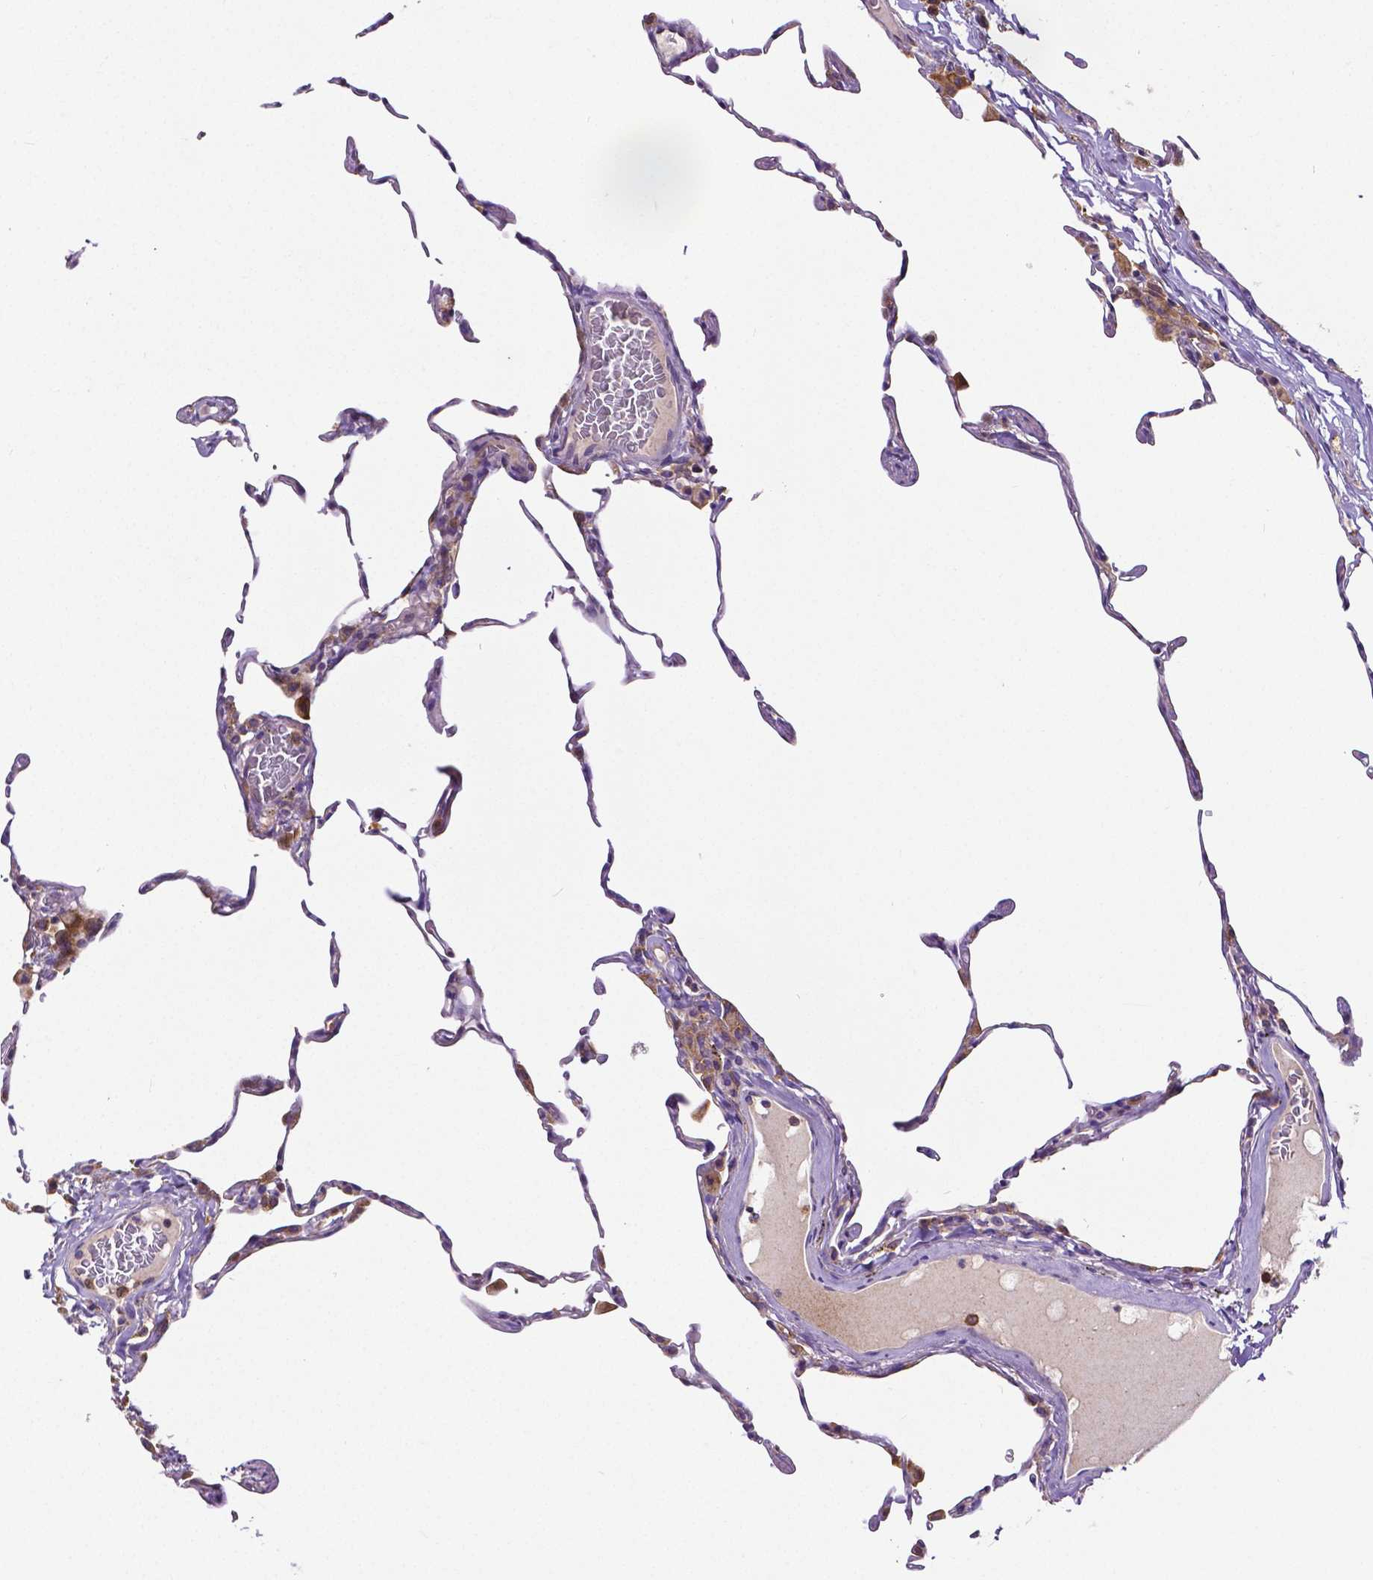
{"staining": {"intensity": "negative", "quantity": "none", "location": "none"}, "tissue": "lung", "cell_type": "Alveolar cells", "image_type": "normal", "snomed": [{"axis": "morphology", "description": "Normal tissue, NOS"}, {"axis": "topography", "description": "Lung"}], "caption": "Protein analysis of unremarkable lung shows no significant expression in alveolar cells.", "gene": "DICER1", "patient": {"sex": "female", "age": 57}}